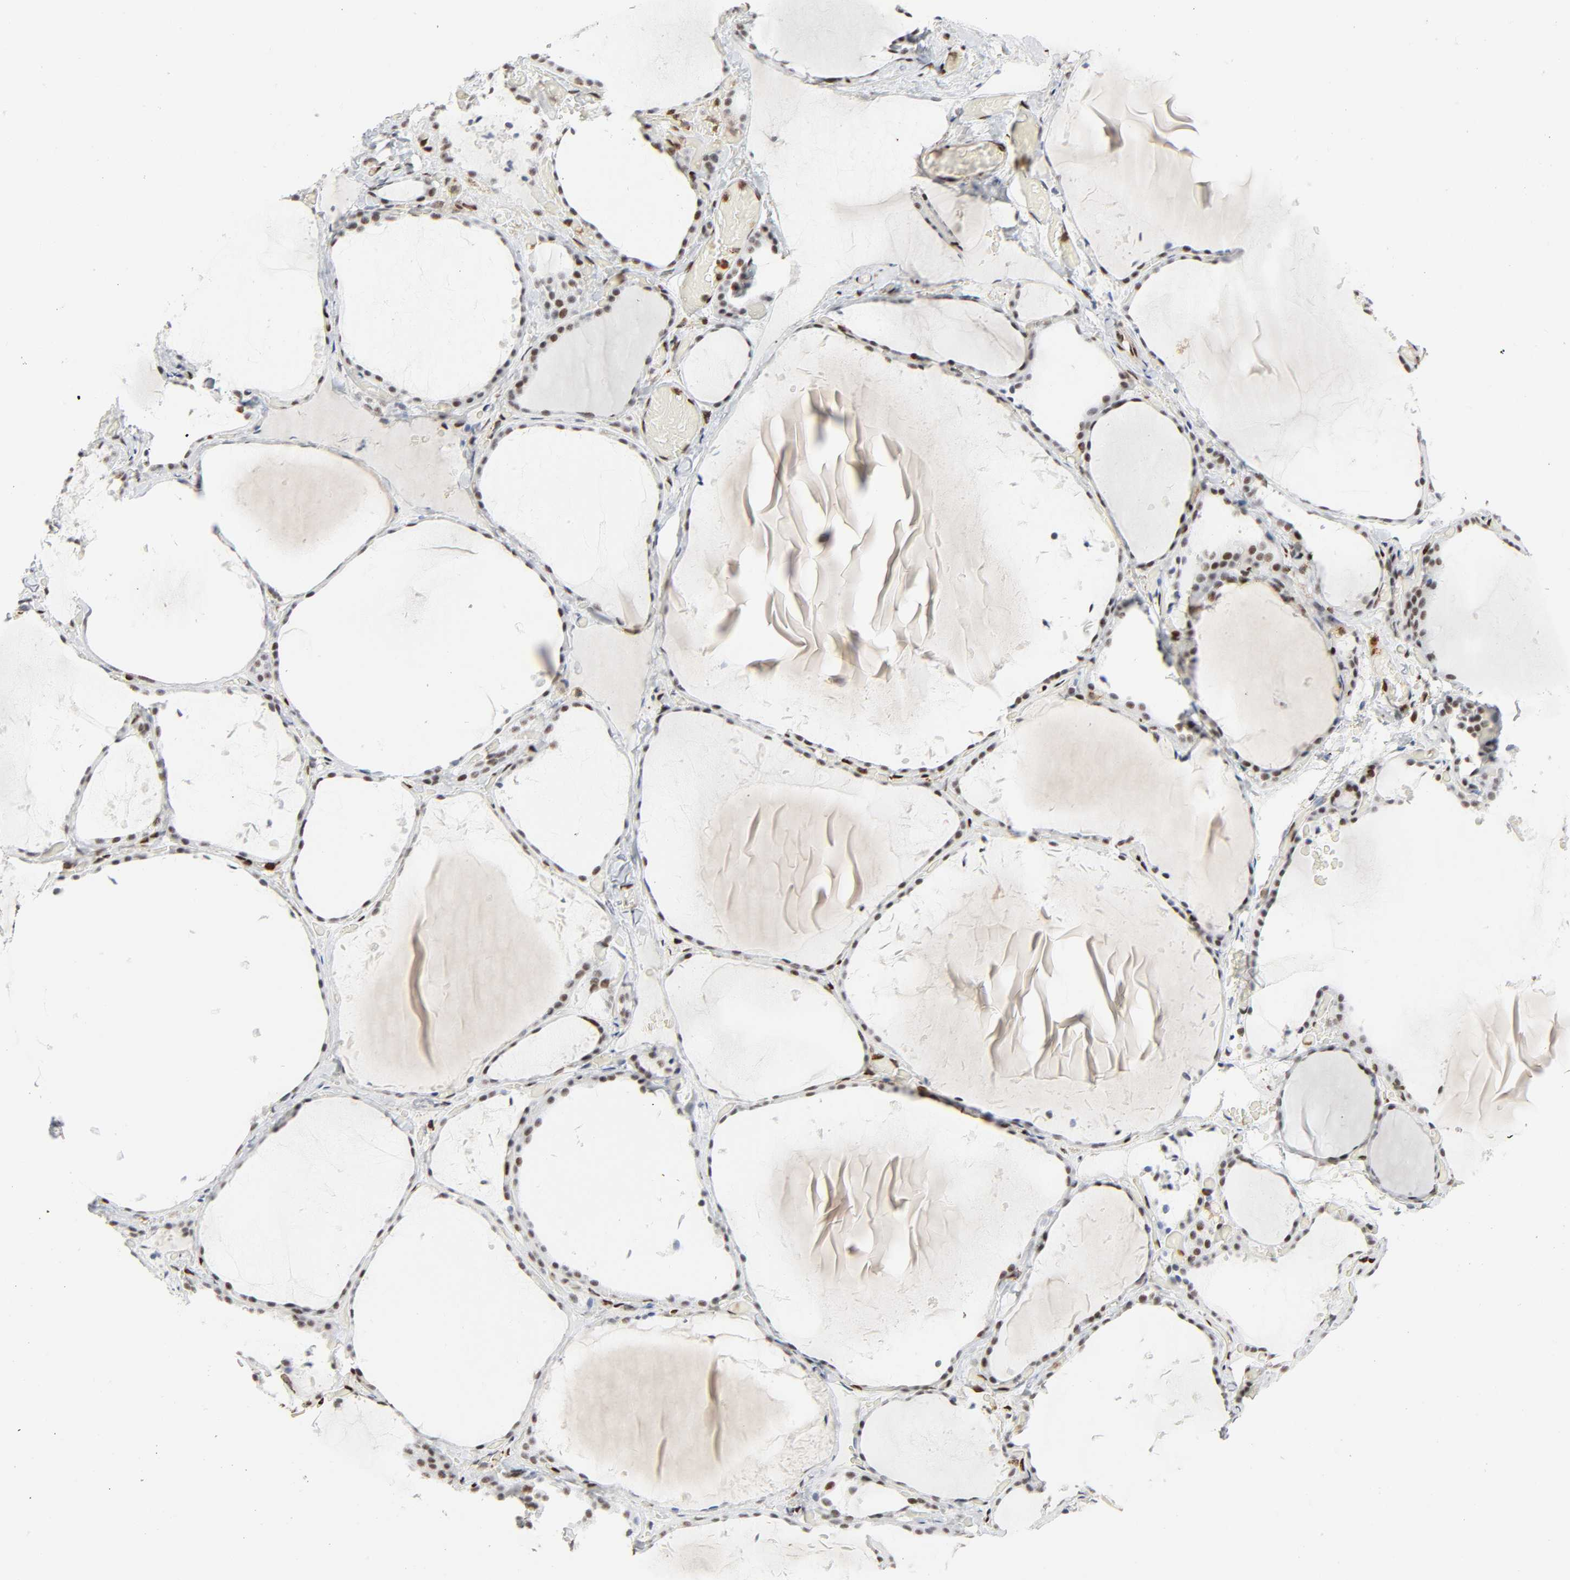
{"staining": {"intensity": "moderate", "quantity": "25%-75%", "location": "nuclear"}, "tissue": "thyroid gland", "cell_type": "Glandular cells", "image_type": "normal", "snomed": [{"axis": "morphology", "description": "Normal tissue, NOS"}, {"axis": "topography", "description": "Thyroid gland"}], "caption": "Protein expression analysis of benign human thyroid gland reveals moderate nuclear staining in approximately 25%-75% of glandular cells.", "gene": "WAS", "patient": {"sex": "female", "age": 22}}